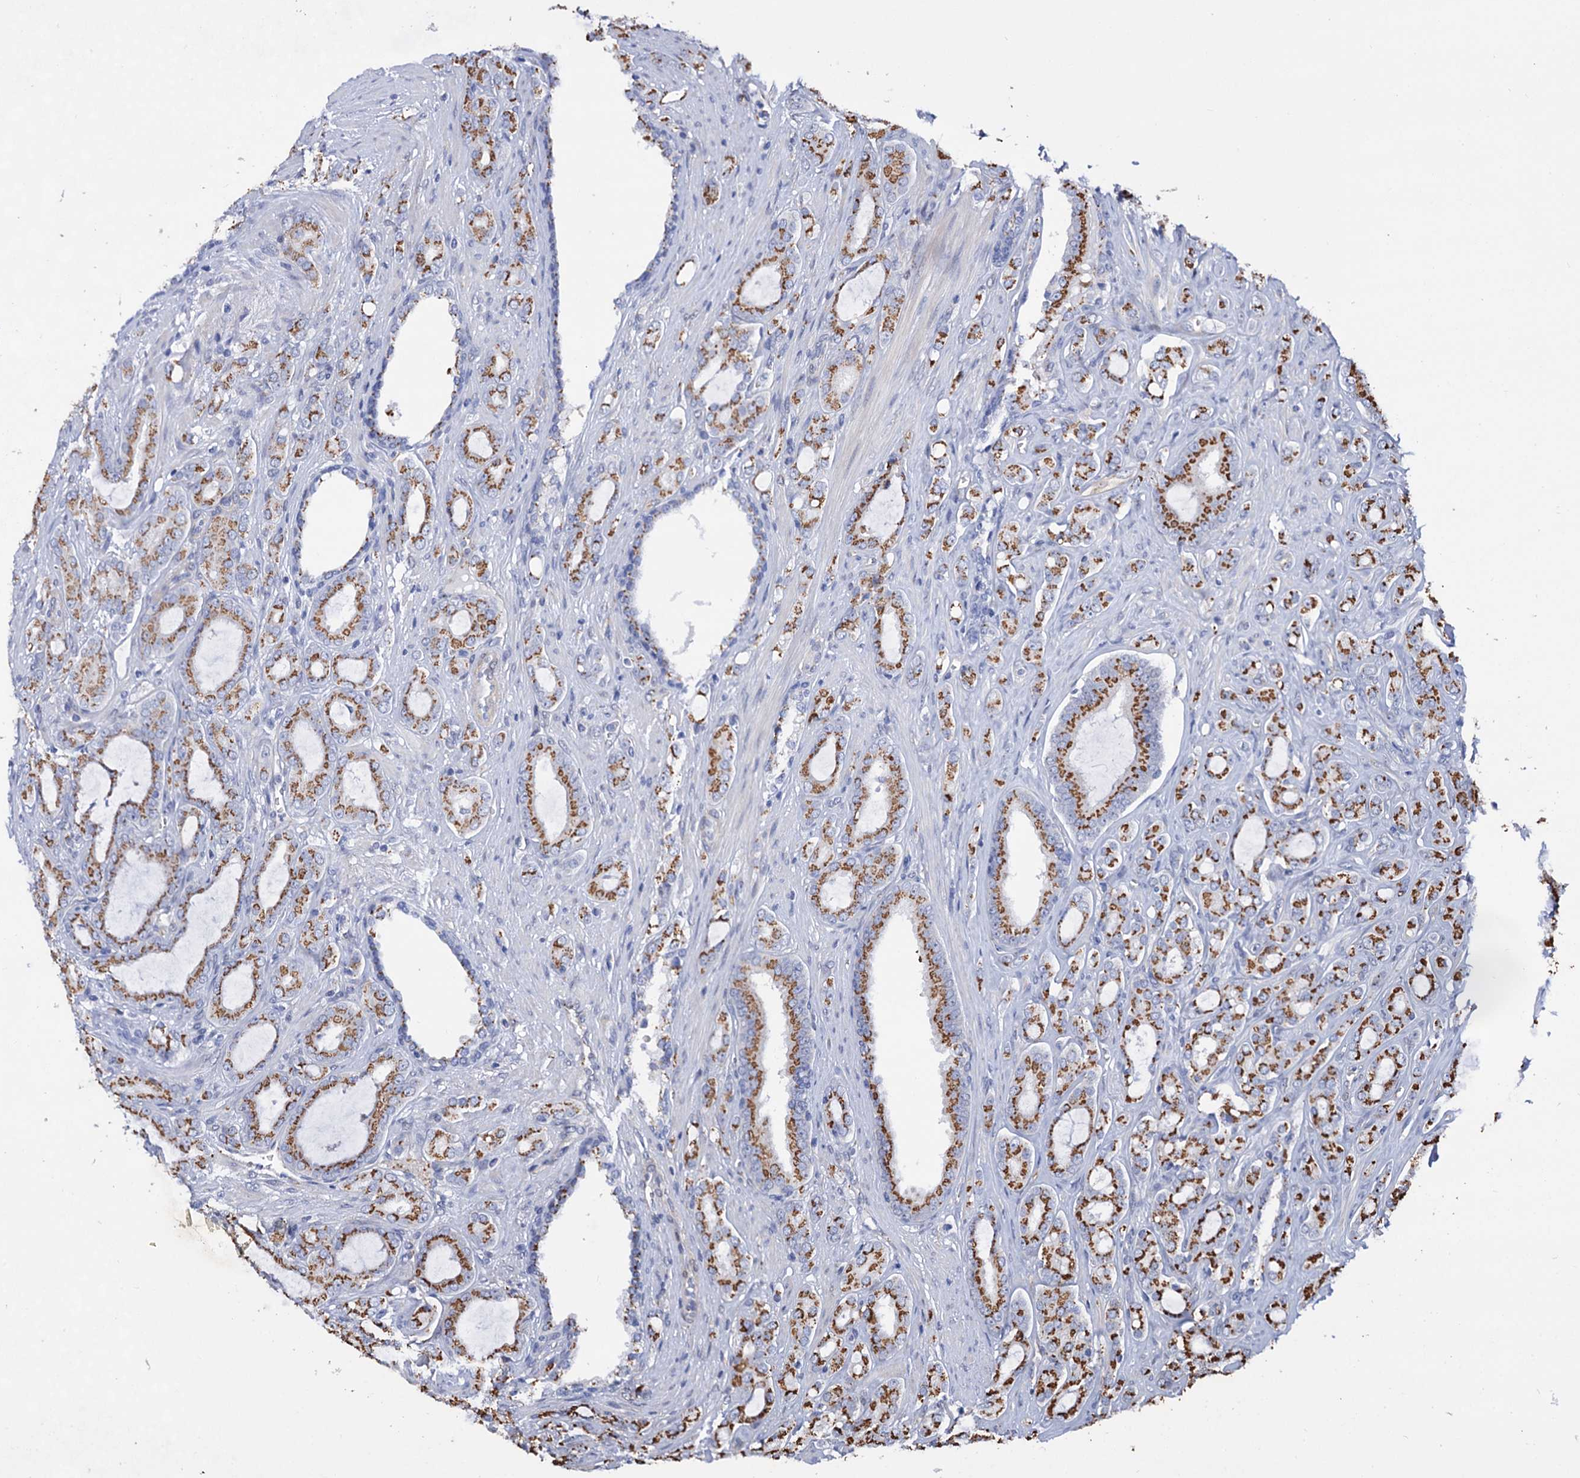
{"staining": {"intensity": "strong", "quantity": ">75%", "location": "cytoplasmic/membranous"}, "tissue": "prostate cancer", "cell_type": "Tumor cells", "image_type": "cancer", "snomed": [{"axis": "morphology", "description": "Adenocarcinoma, High grade"}, {"axis": "topography", "description": "Prostate"}], "caption": "Tumor cells exhibit strong cytoplasmic/membranous positivity in about >75% of cells in prostate adenocarcinoma (high-grade).", "gene": "C11orf96", "patient": {"sex": "male", "age": 72}}